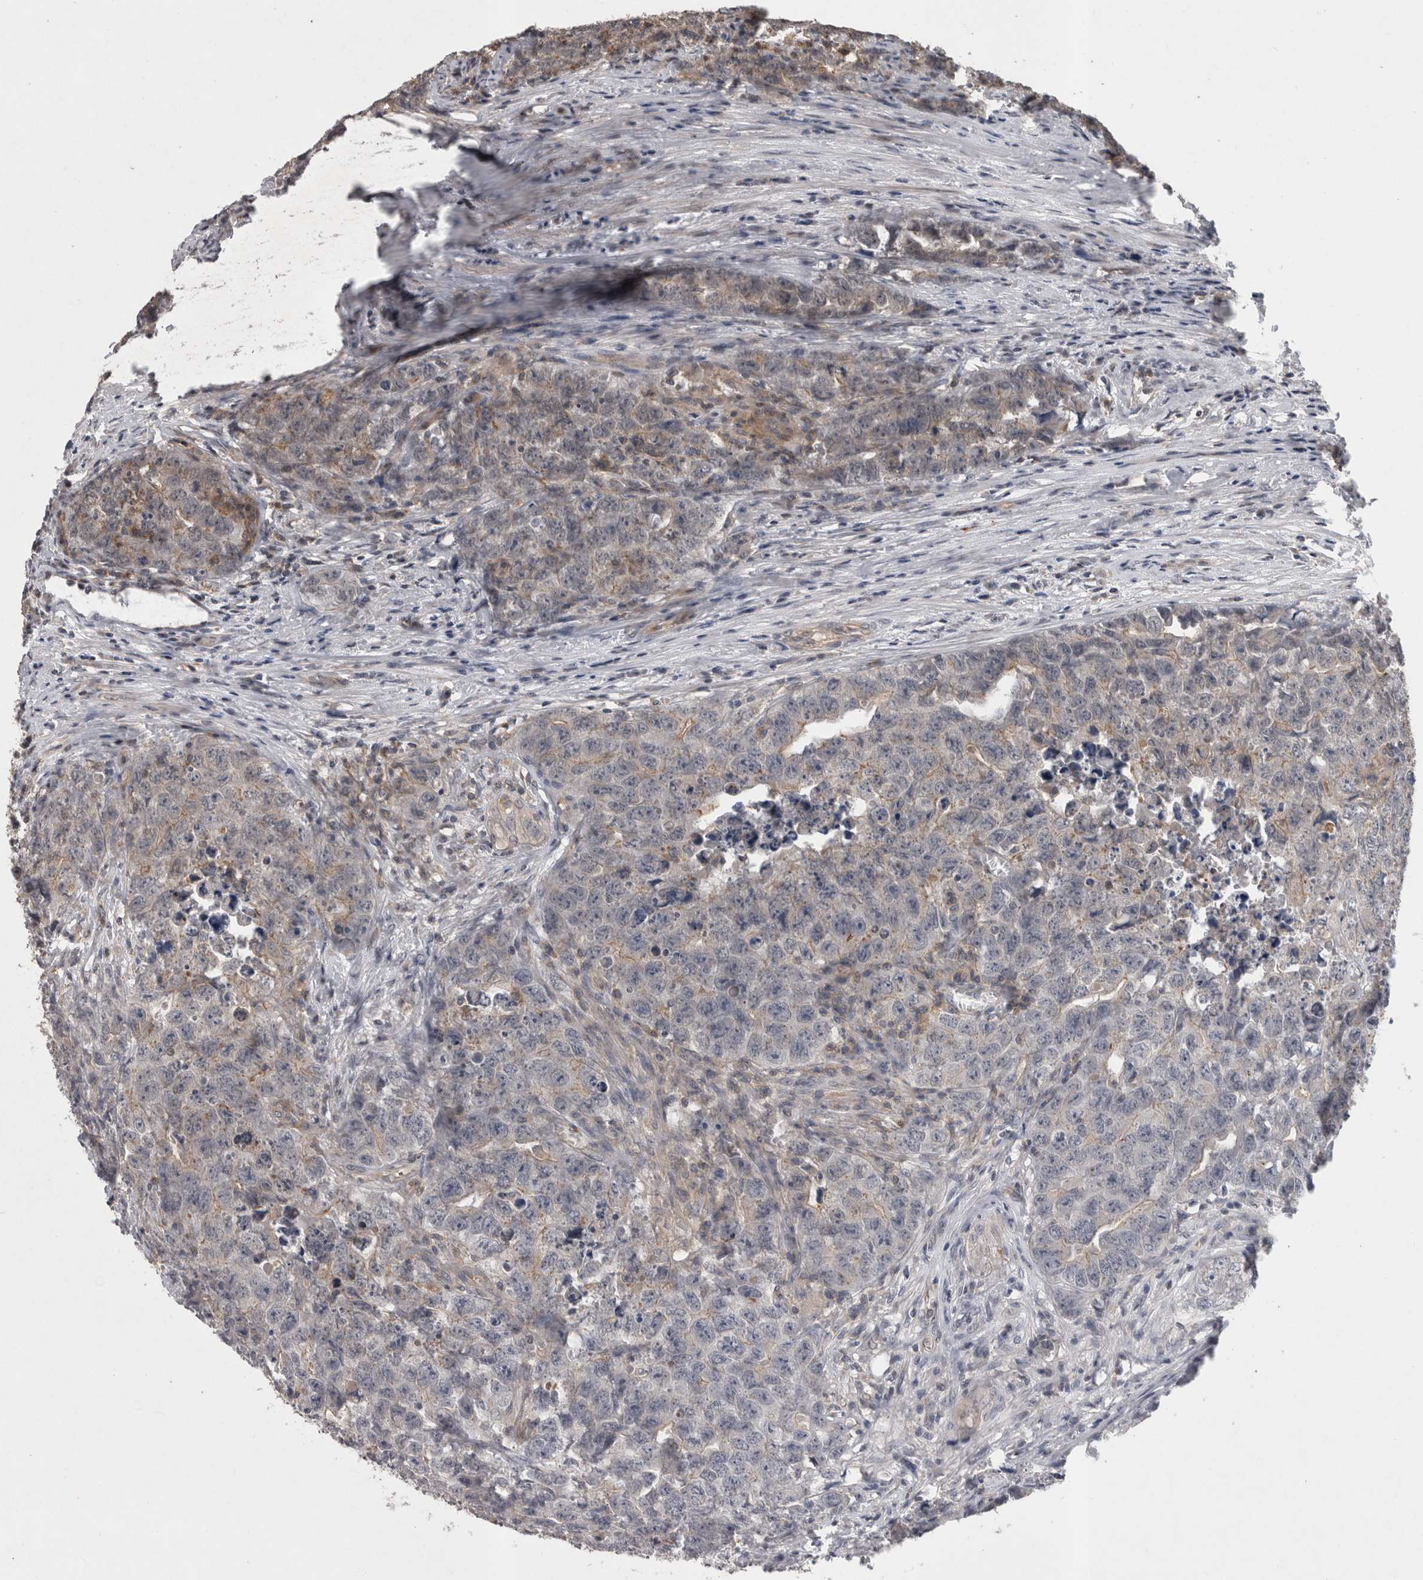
{"staining": {"intensity": "negative", "quantity": "none", "location": "none"}, "tissue": "testis cancer", "cell_type": "Tumor cells", "image_type": "cancer", "snomed": [{"axis": "morphology", "description": "Seminoma, NOS"}, {"axis": "morphology", "description": "Carcinoma, Embryonal, NOS"}, {"axis": "topography", "description": "Testis"}], "caption": "Tumor cells are negative for brown protein staining in seminoma (testis).", "gene": "SPATA48", "patient": {"sex": "male", "age": 43}}